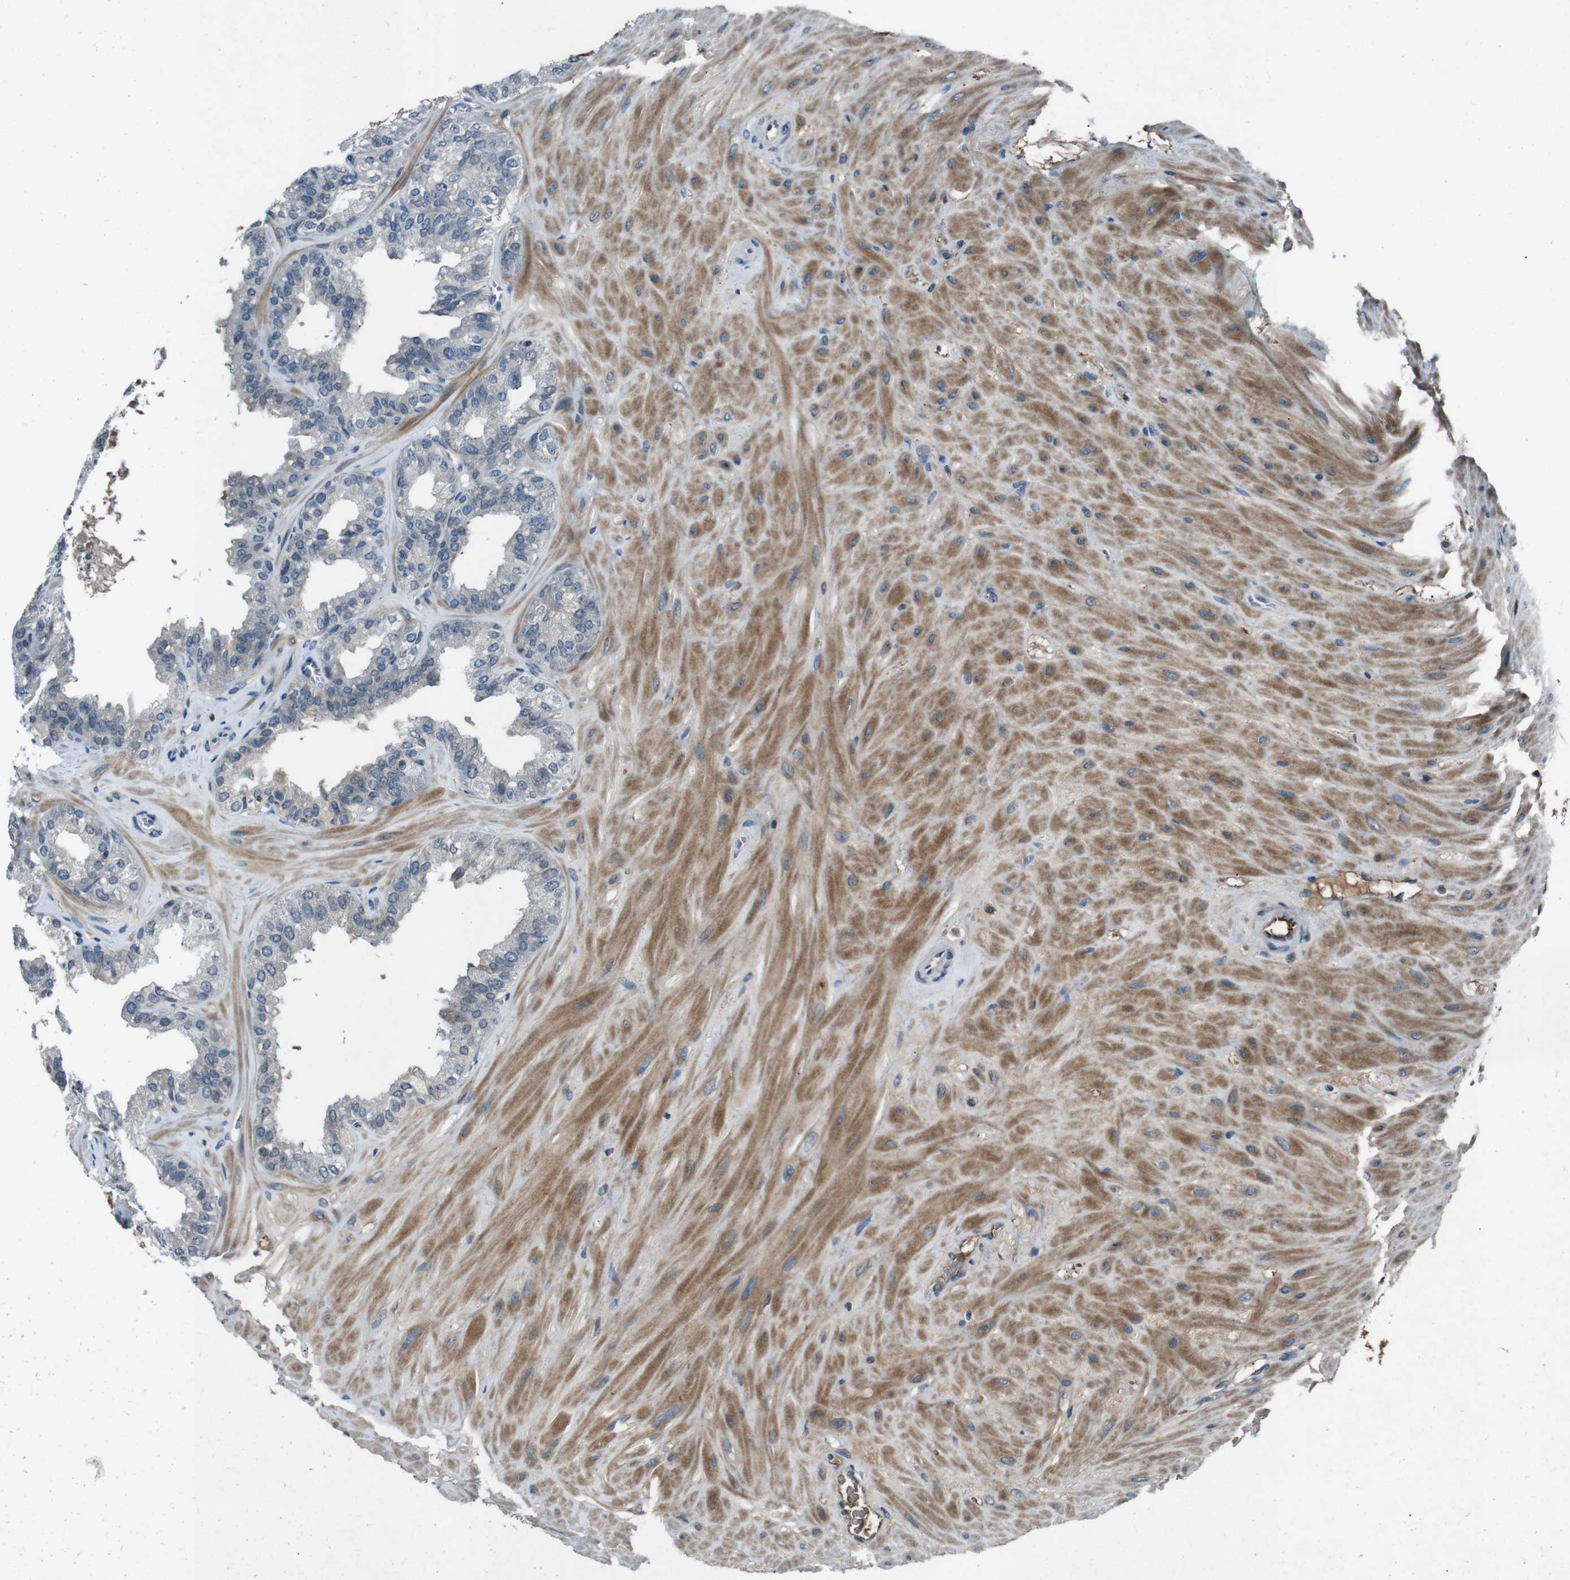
{"staining": {"intensity": "weak", "quantity": "<25%", "location": "cytoplasmic/membranous"}, "tissue": "seminal vesicle", "cell_type": "Glandular cells", "image_type": "normal", "snomed": [{"axis": "morphology", "description": "Normal tissue, NOS"}, {"axis": "topography", "description": "Prostate"}, {"axis": "topography", "description": "Seminal veicle"}], "caption": "A high-resolution image shows immunohistochemistry staining of normal seminal vesicle, which shows no significant staining in glandular cells.", "gene": "UGT1A6", "patient": {"sex": "male", "age": 51}}